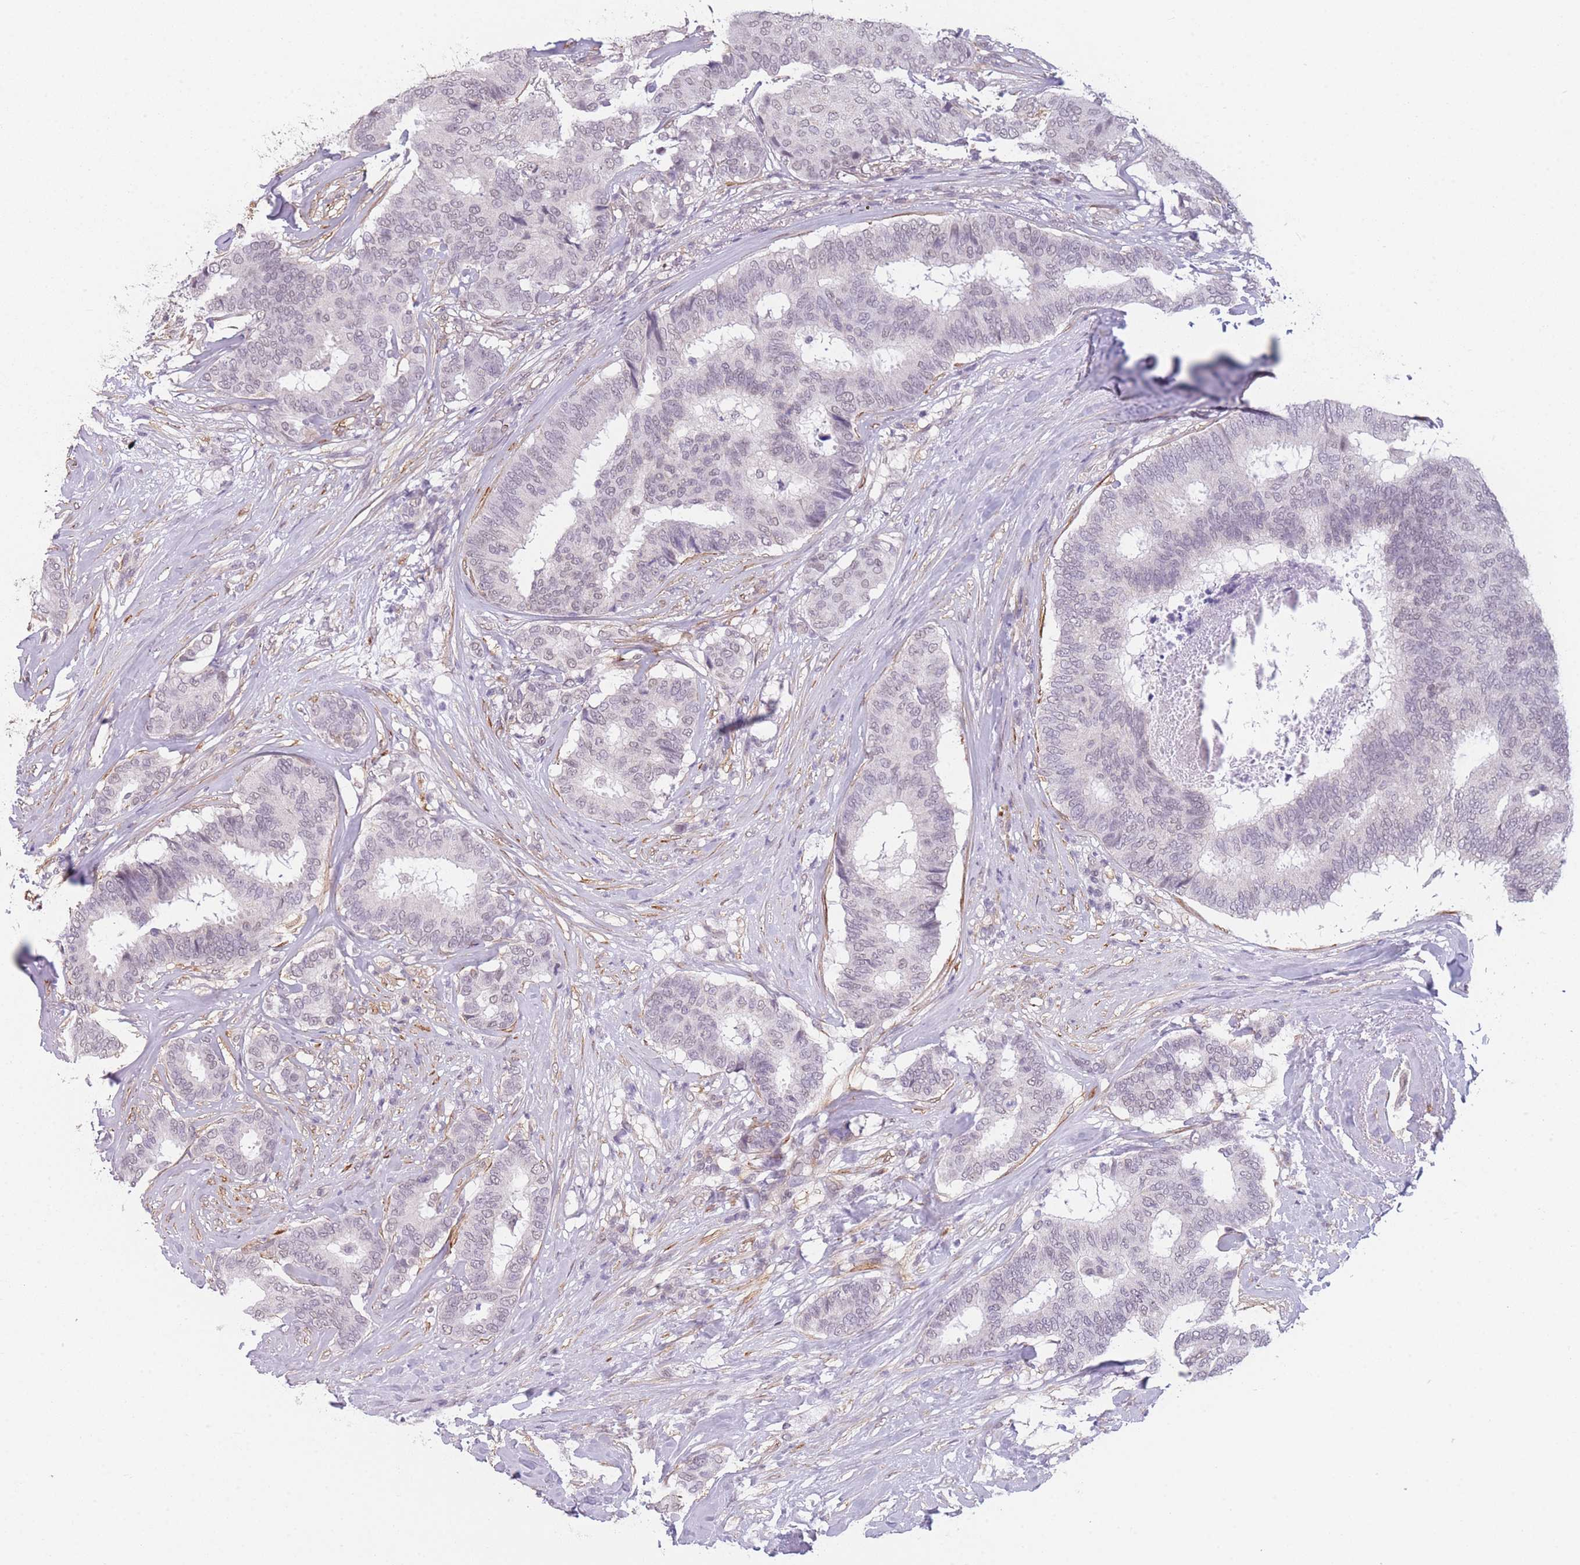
{"staining": {"intensity": "weak", "quantity": "<25%", "location": "nuclear"}, "tissue": "breast cancer", "cell_type": "Tumor cells", "image_type": "cancer", "snomed": [{"axis": "morphology", "description": "Duct carcinoma"}, {"axis": "topography", "description": "Breast"}], "caption": "Tumor cells are negative for brown protein staining in infiltrating ductal carcinoma (breast).", "gene": "SIN3B", "patient": {"sex": "female", "age": 75}}